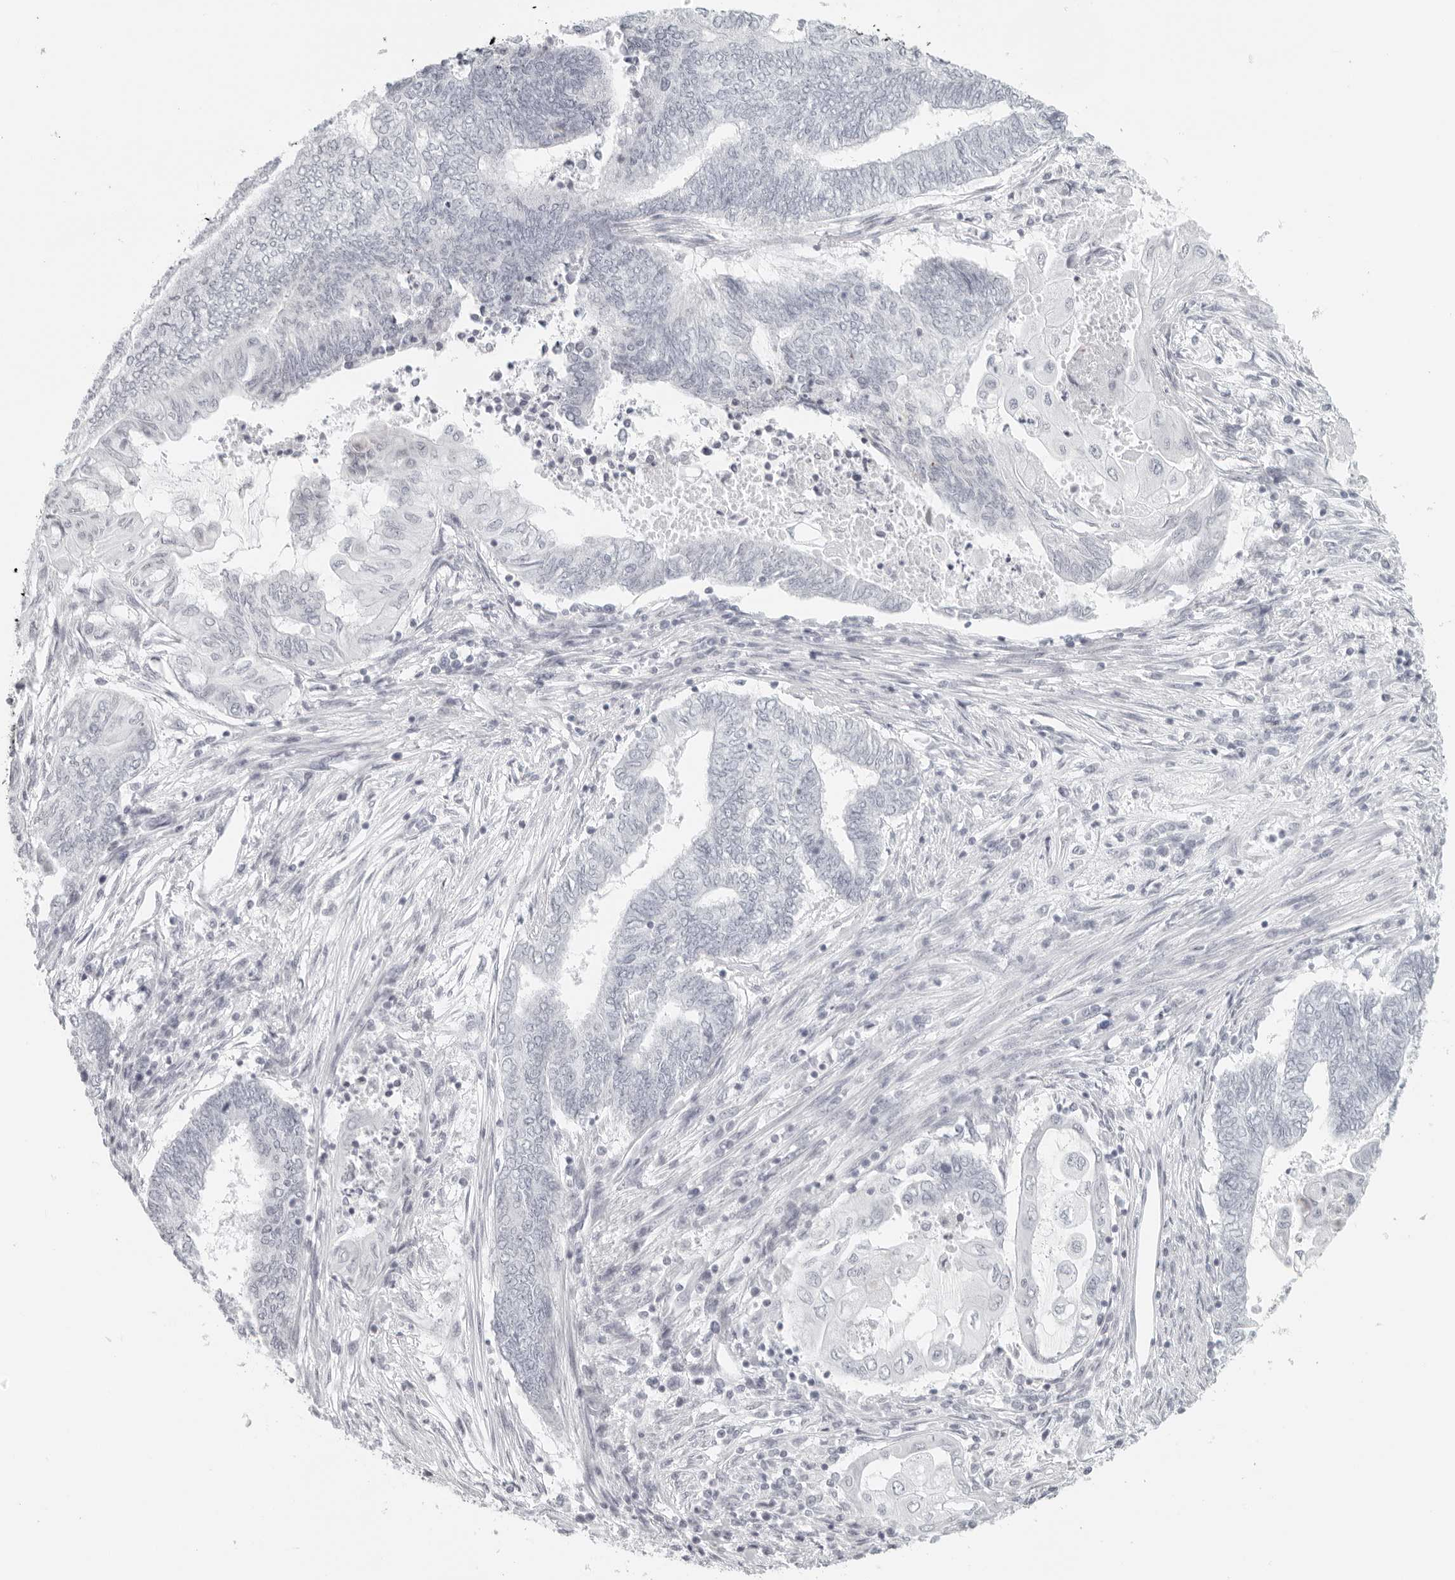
{"staining": {"intensity": "negative", "quantity": "none", "location": "none"}, "tissue": "endometrial cancer", "cell_type": "Tumor cells", "image_type": "cancer", "snomed": [{"axis": "morphology", "description": "Adenocarcinoma, NOS"}, {"axis": "topography", "description": "Uterus"}, {"axis": "topography", "description": "Endometrium"}], "caption": "Adenocarcinoma (endometrial) was stained to show a protein in brown. There is no significant expression in tumor cells.", "gene": "RPS6KC1", "patient": {"sex": "female", "age": 70}}